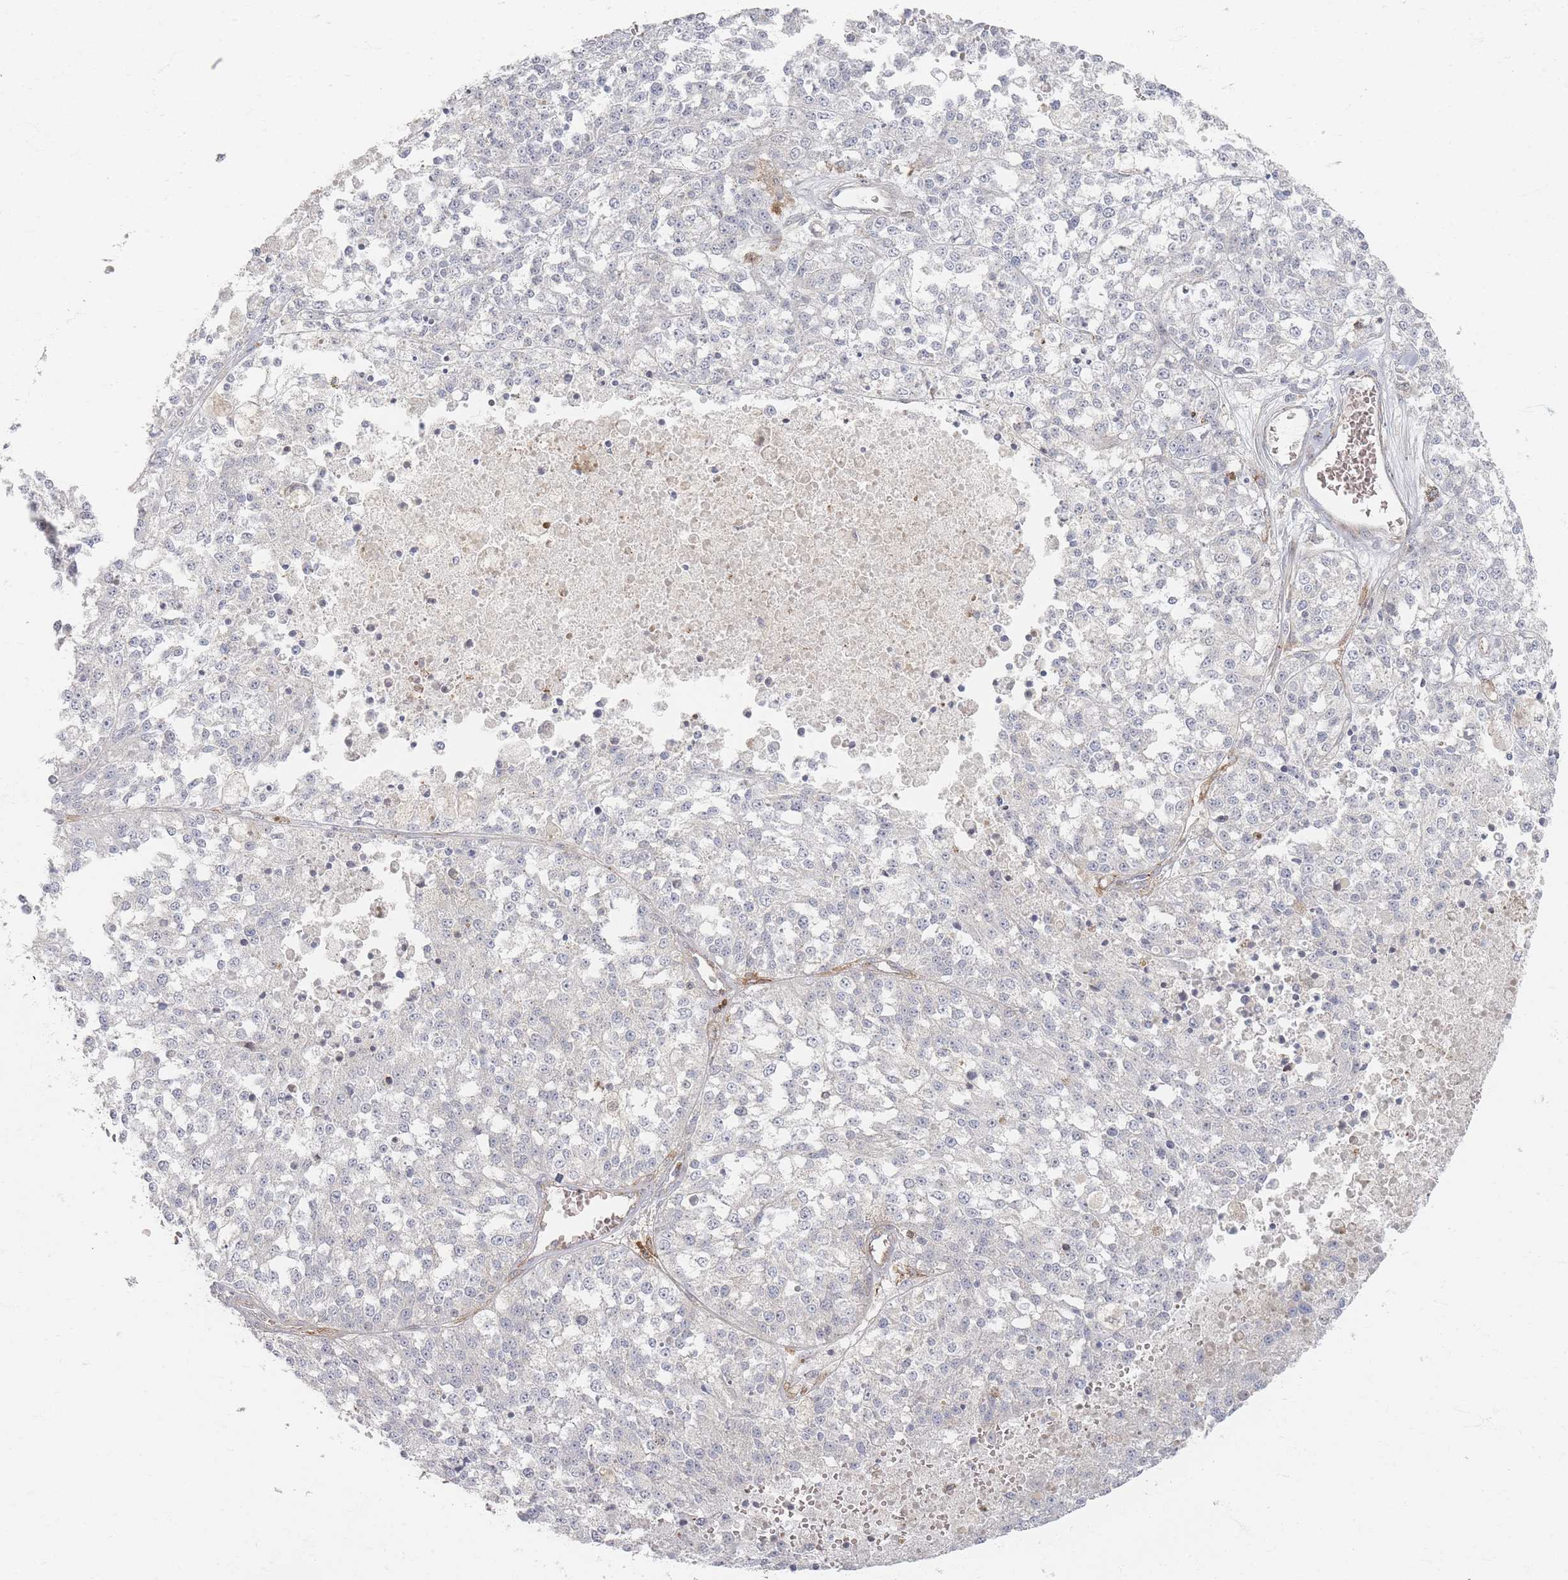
{"staining": {"intensity": "negative", "quantity": "none", "location": "none"}, "tissue": "melanoma", "cell_type": "Tumor cells", "image_type": "cancer", "snomed": [{"axis": "morphology", "description": "Malignant melanoma, NOS"}, {"axis": "topography", "description": "Skin"}], "caption": "Tumor cells show no significant protein positivity in malignant melanoma.", "gene": "ZNF852", "patient": {"sex": "female", "age": 64}}